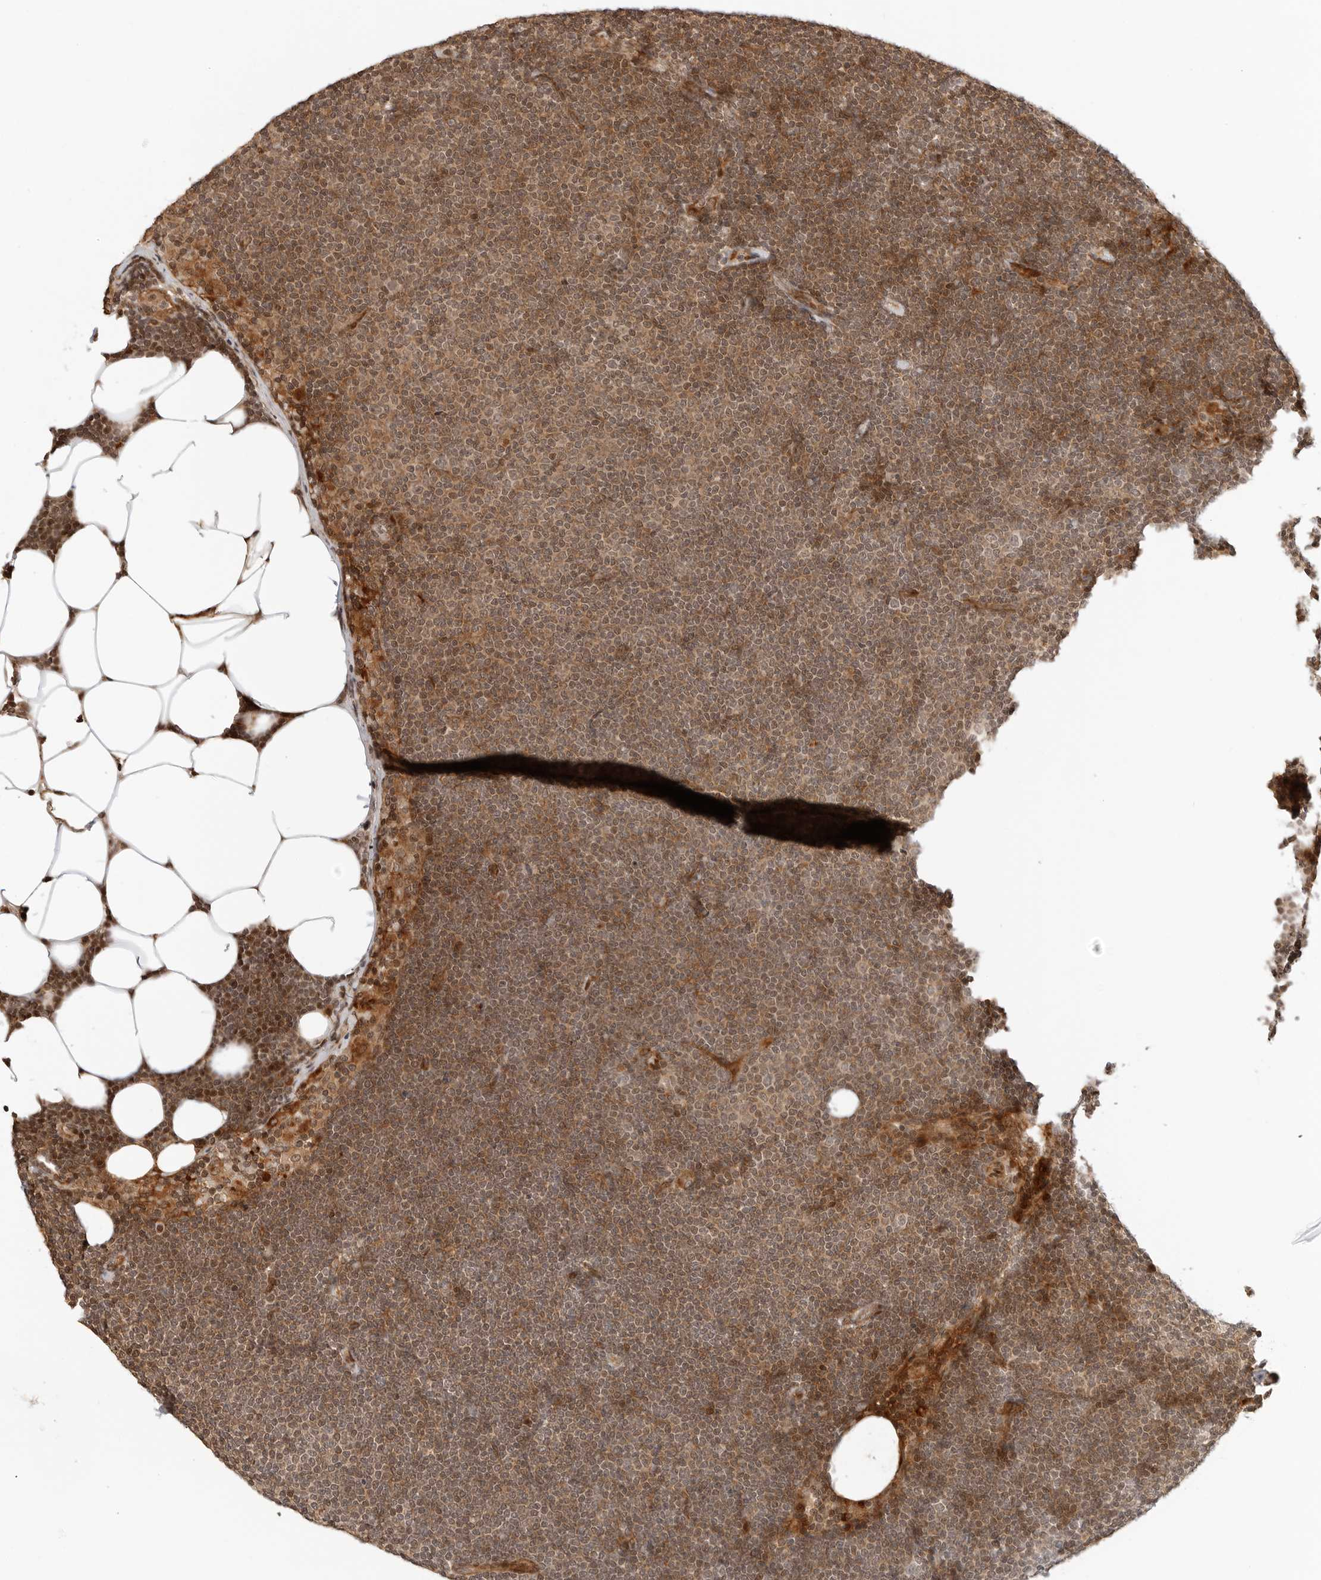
{"staining": {"intensity": "weak", "quantity": ">75%", "location": "cytoplasmic/membranous,nuclear"}, "tissue": "lymphoma", "cell_type": "Tumor cells", "image_type": "cancer", "snomed": [{"axis": "morphology", "description": "Malignant lymphoma, non-Hodgkin's type, Low grade"}, {"axis": "topography", "description": "Lymph node"}], "caption": "Malignant lymphoma, non-Hodgkin's type (low-grade) was stained to show a protein in brown. There is low levels of weak cytoplasmic/membranous and nuclear positivity in about >75% of tumor cells.", "gene": "GEM", "patient": {"sex": "female", "age": 53}}